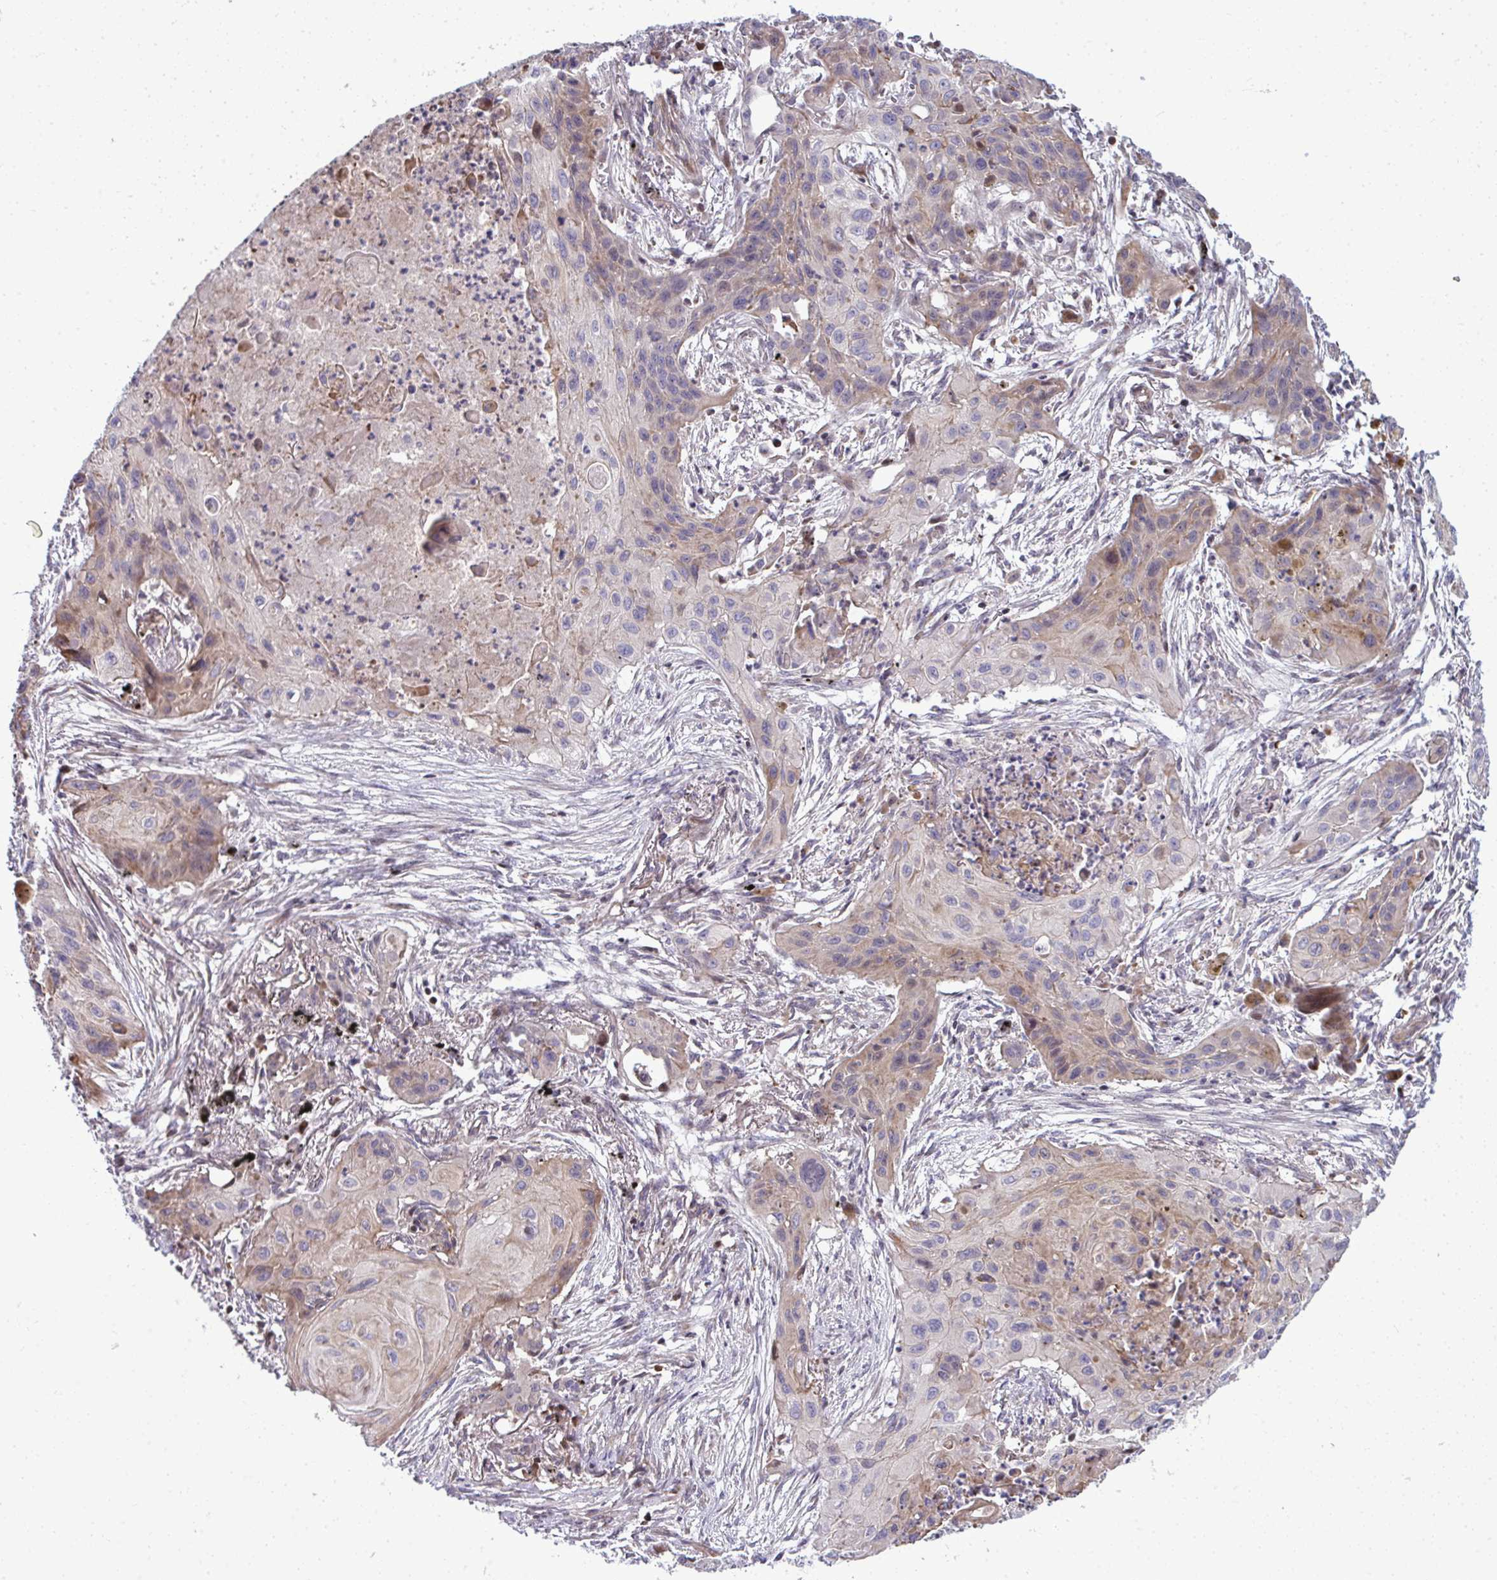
{"staining": {"intensity": "weak", "quantity": "25%-75%", "location": "cytoplasmic/membranous"}, "tissue": "lung cancer", "cell_type": "Tumor cells", "image_type": "cancer", "snomed": [{"axis": "morphology", "description": "Squamous cell carcinoma, NOS"}, {"axis": "topography", "description": "Lung"}], "caption": "Tumor cells exhibit low levels of weak cytoplasmic/membranous staining in approximately 25%-75% of cells in human lung cancer.", "gene": "ZSCAN9", "patient": {"sex": "male", "age": 71}}